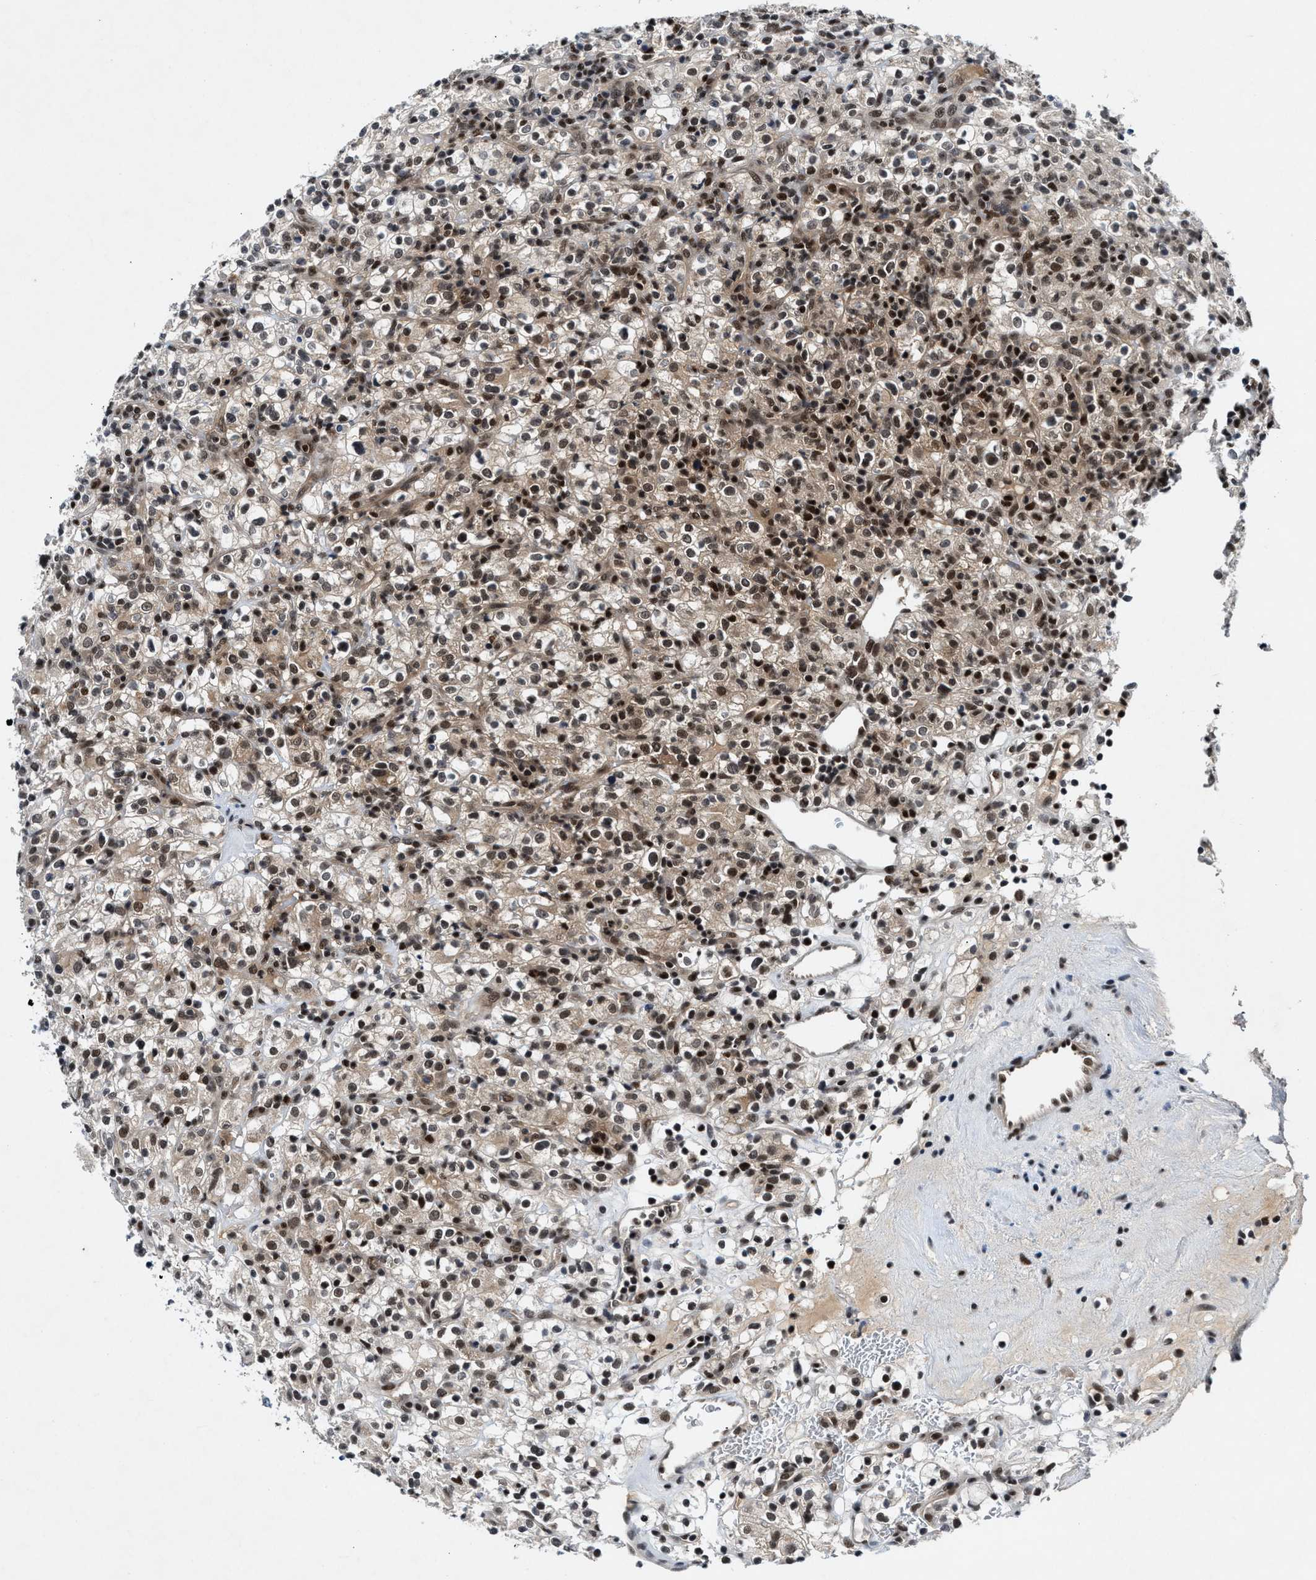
{"staining": {"intensity": "strong", "quantity": ">75%", "location": "cytoplasmic/membranous,nuclear"}, "tissue": "renal cancer", "cell_type": "Tumor cells", "image_type": "cancer", "snomed": [{"axis": "morphology", "description": "Normal tissue, NOS"}, {"axis": "morphology", "description": "Adenocarcinoma, NOS"}, {"axis": "topography", "description": "Kidney"}], "caption": "Approximately >75% of tumor cells in human renal cancer display strong cytoplasmic/membranous and nuclear protein staining as visualized by brown immunohistochemical staining.", "gene": "NCOA1", "patient": {"sex": "female", "age": 72}}